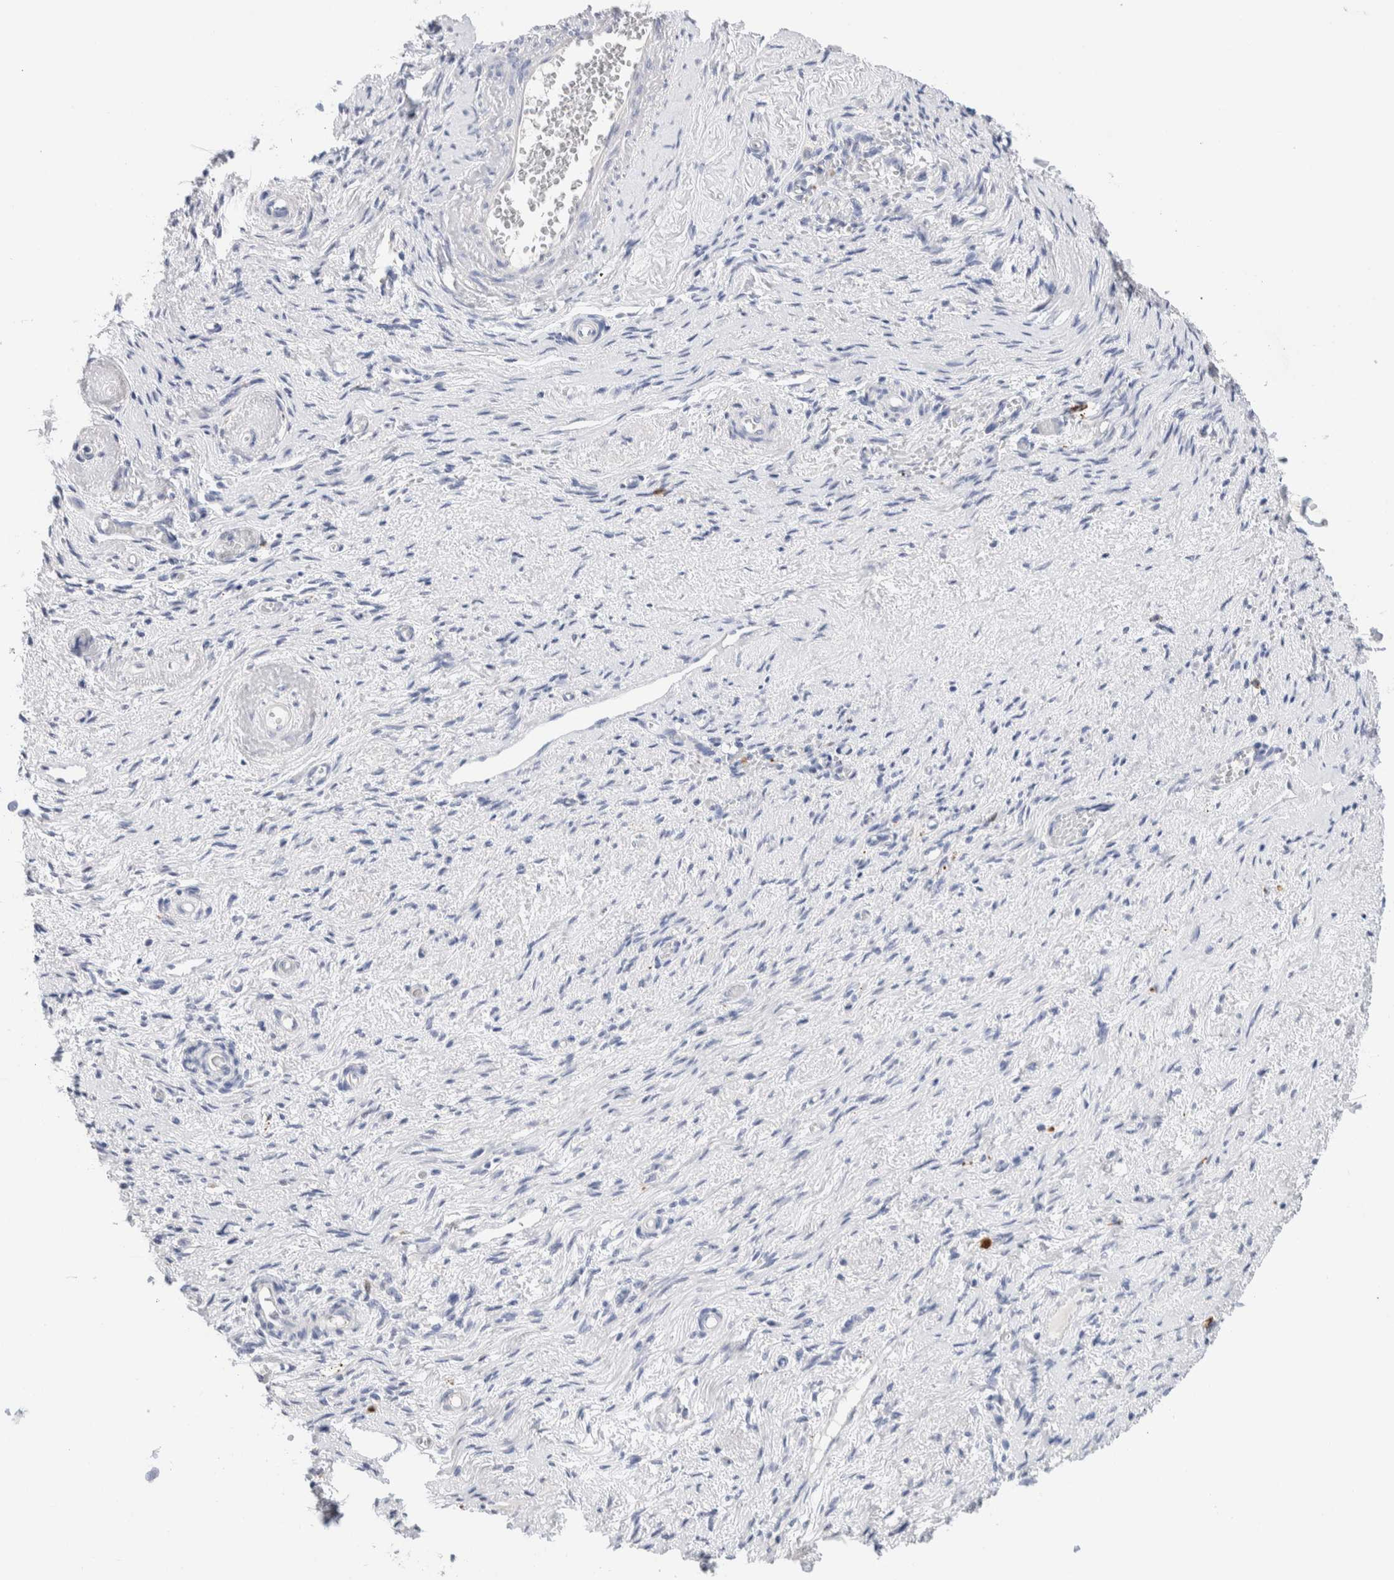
{"staining": {"intensity": "negative", "quantity": "none", "location": "none"}, "tissue": "adipose tissue", "cell_type": "Adipocytes", "image_type": "normal", "snomed": [{"axis": "morphology", "description": "Normal tissue, NOS"}, {"axis": "topography", "description": "Vascular tissue"}, {"axis": "topography", "description": "Fallopian tube"}, {"axis": "topography", "description": "Ovary"}], "caption": "This is a histopathology image of immunohistochemistry (IHC) staining of normal adipose tissue, which shows no expression in adipocytes.", "gene": "METRNL", "patient": {"sex": "female", "age": 67}}